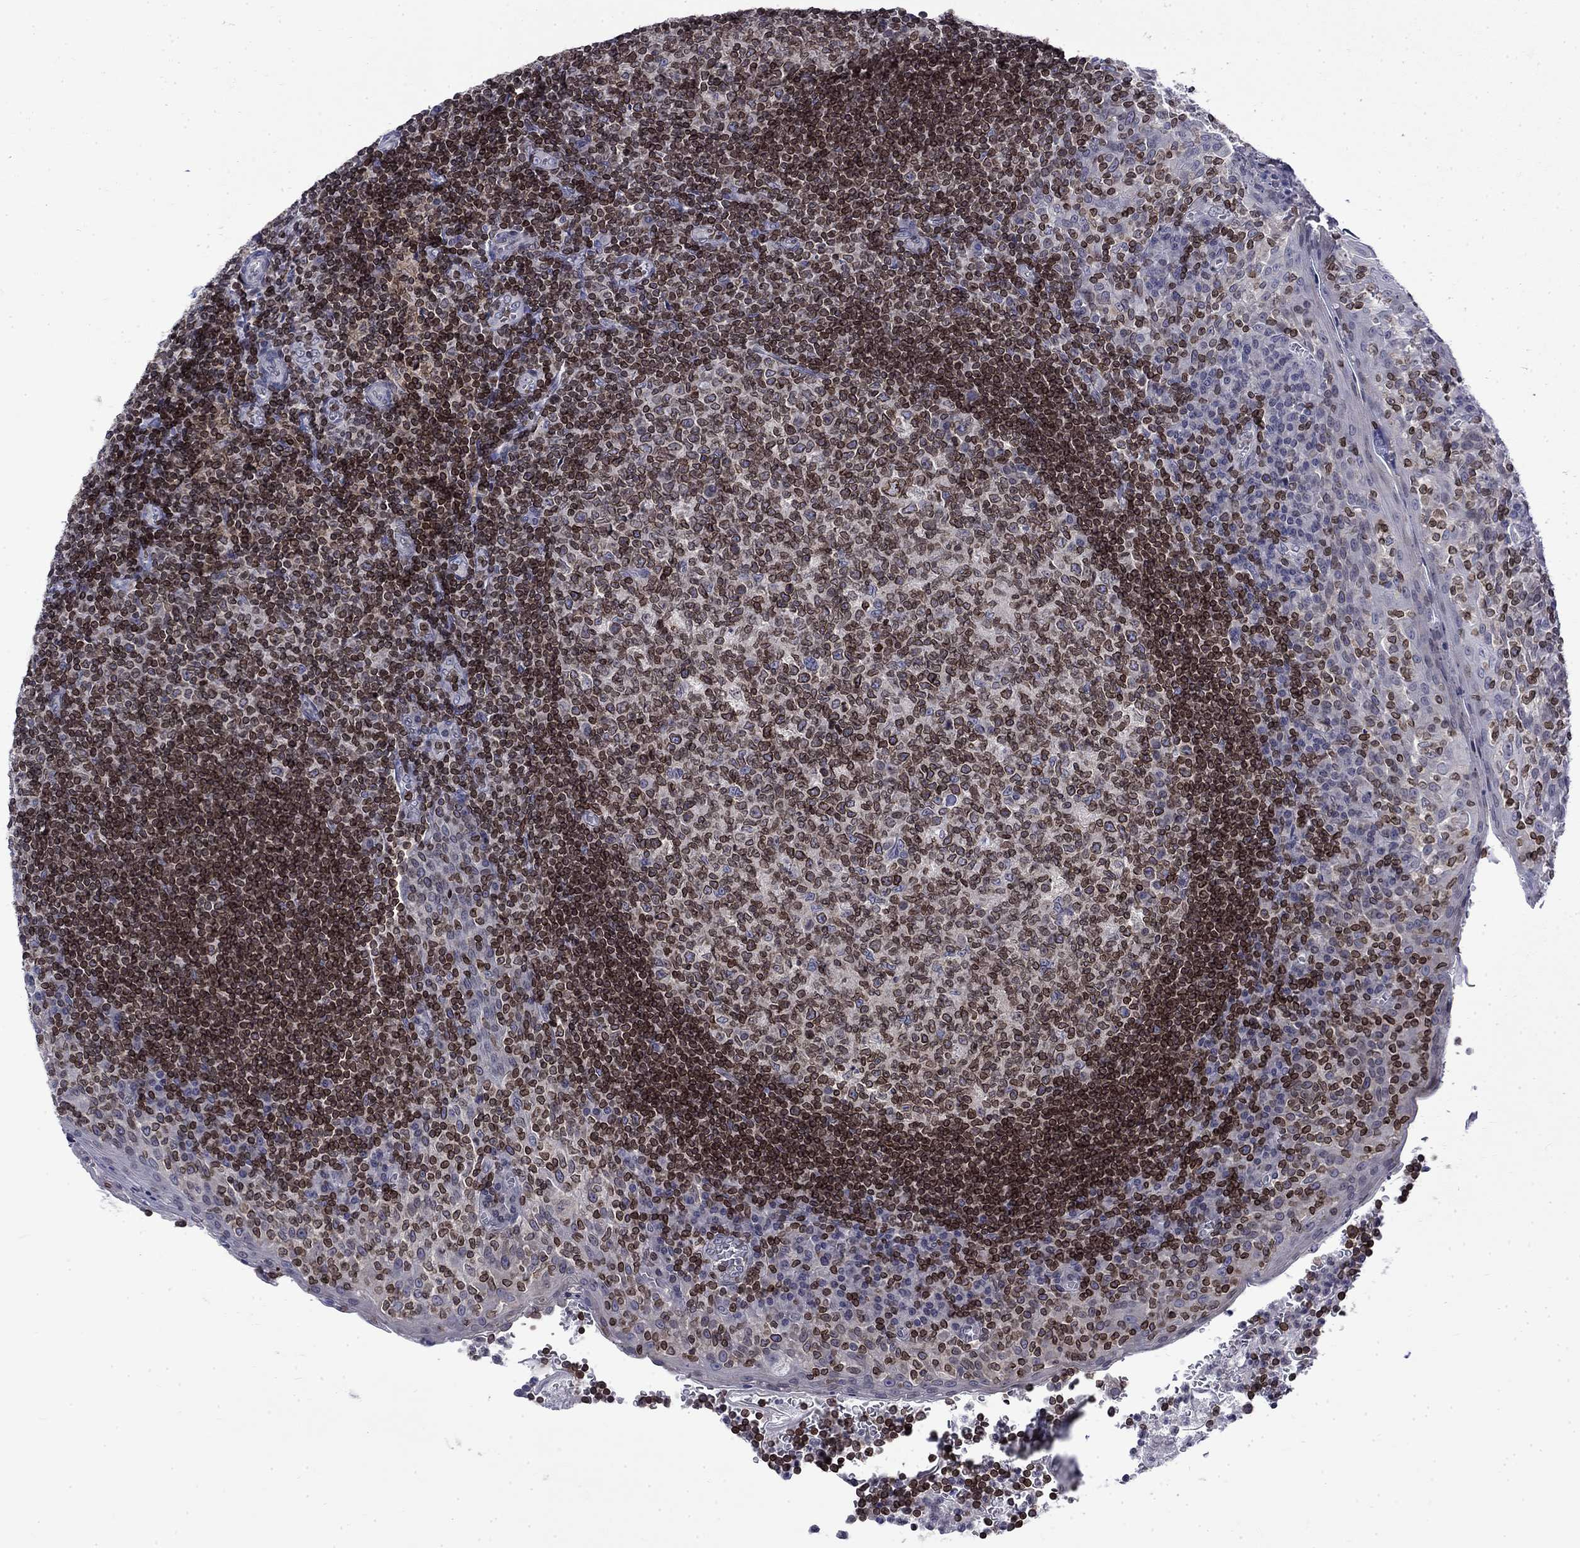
{"staining": {"intensity": "strong", "quantity": "<25%", "location": "cytoplasmic/membranous,nuclear"}, "tissue": "tonsil", "cell_type": "Germinal center cells", "image_type": "normal", "snomed": [{"axis": "morphology", "description": "Normal tissue, NOS"}, {"axis": "topography", "description": "Tonsil"}], "caption": "A high-resolution histopathology image shows immunohistochemistry staining of benign tonsil, which shows strong cytoplasmic/membranous,nuclear staining in about <25% of germinal center cells.", "gene": "SLA", "patient": {"sex": "female", "age": 13}}